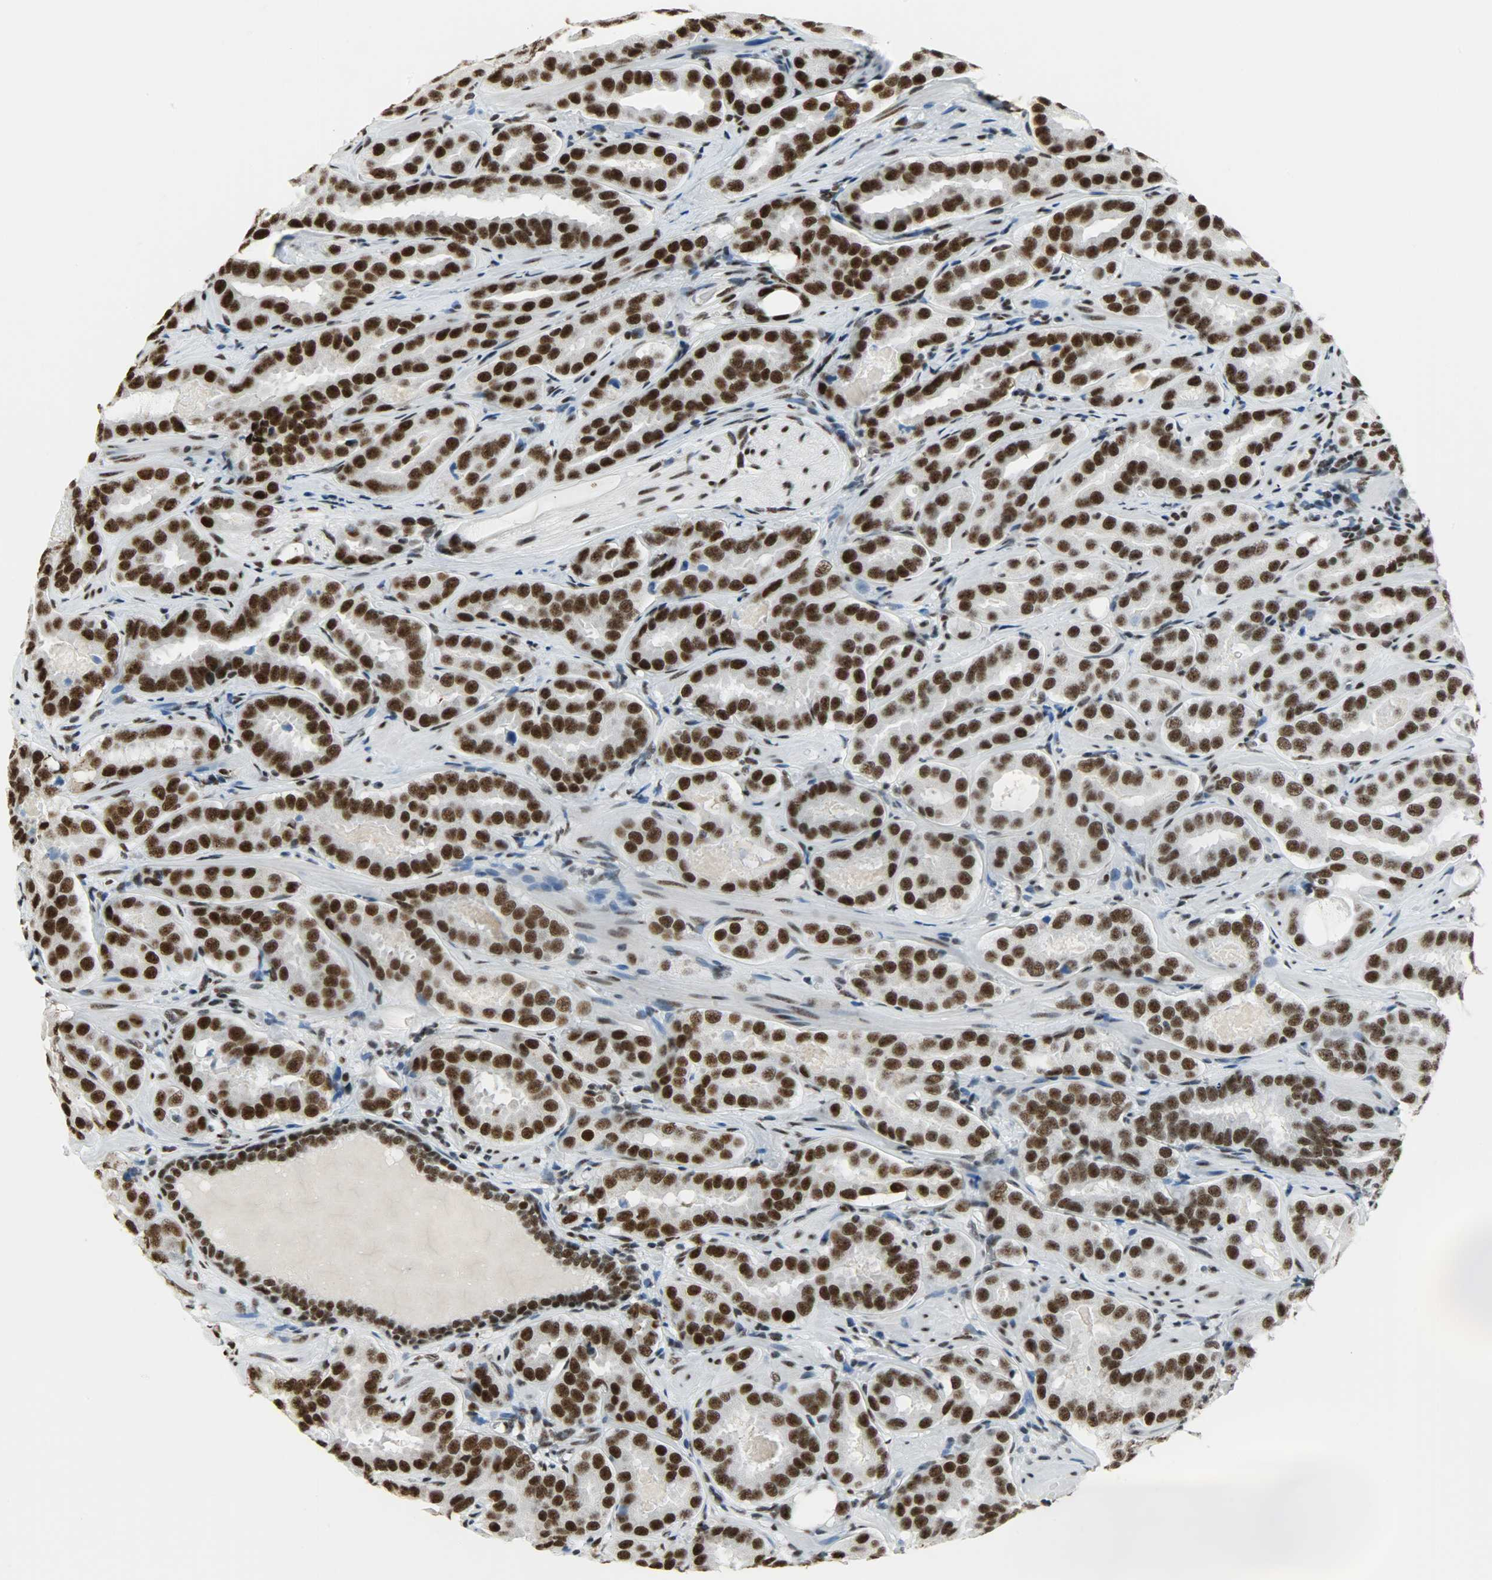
{"staining": {"intensity": "strong", "quantity": ">75%", "location": "nuclear"}, "tissue": "prostate cancer", "cell_type": "Tumor cells", "image_type": "cancer", "snomed": [{"axis": "morphology", "description": "Adenocarcinoma, Low grade"}, {"axis": "topography", "description": "Prostate"}], "caption": "IHC of human prostate cancer reveals high levels of strong nuclear expression in approximately >75% of tumor cells.", "gene": "SNRPA", "patient": {"sex": "male", "age": 59}}